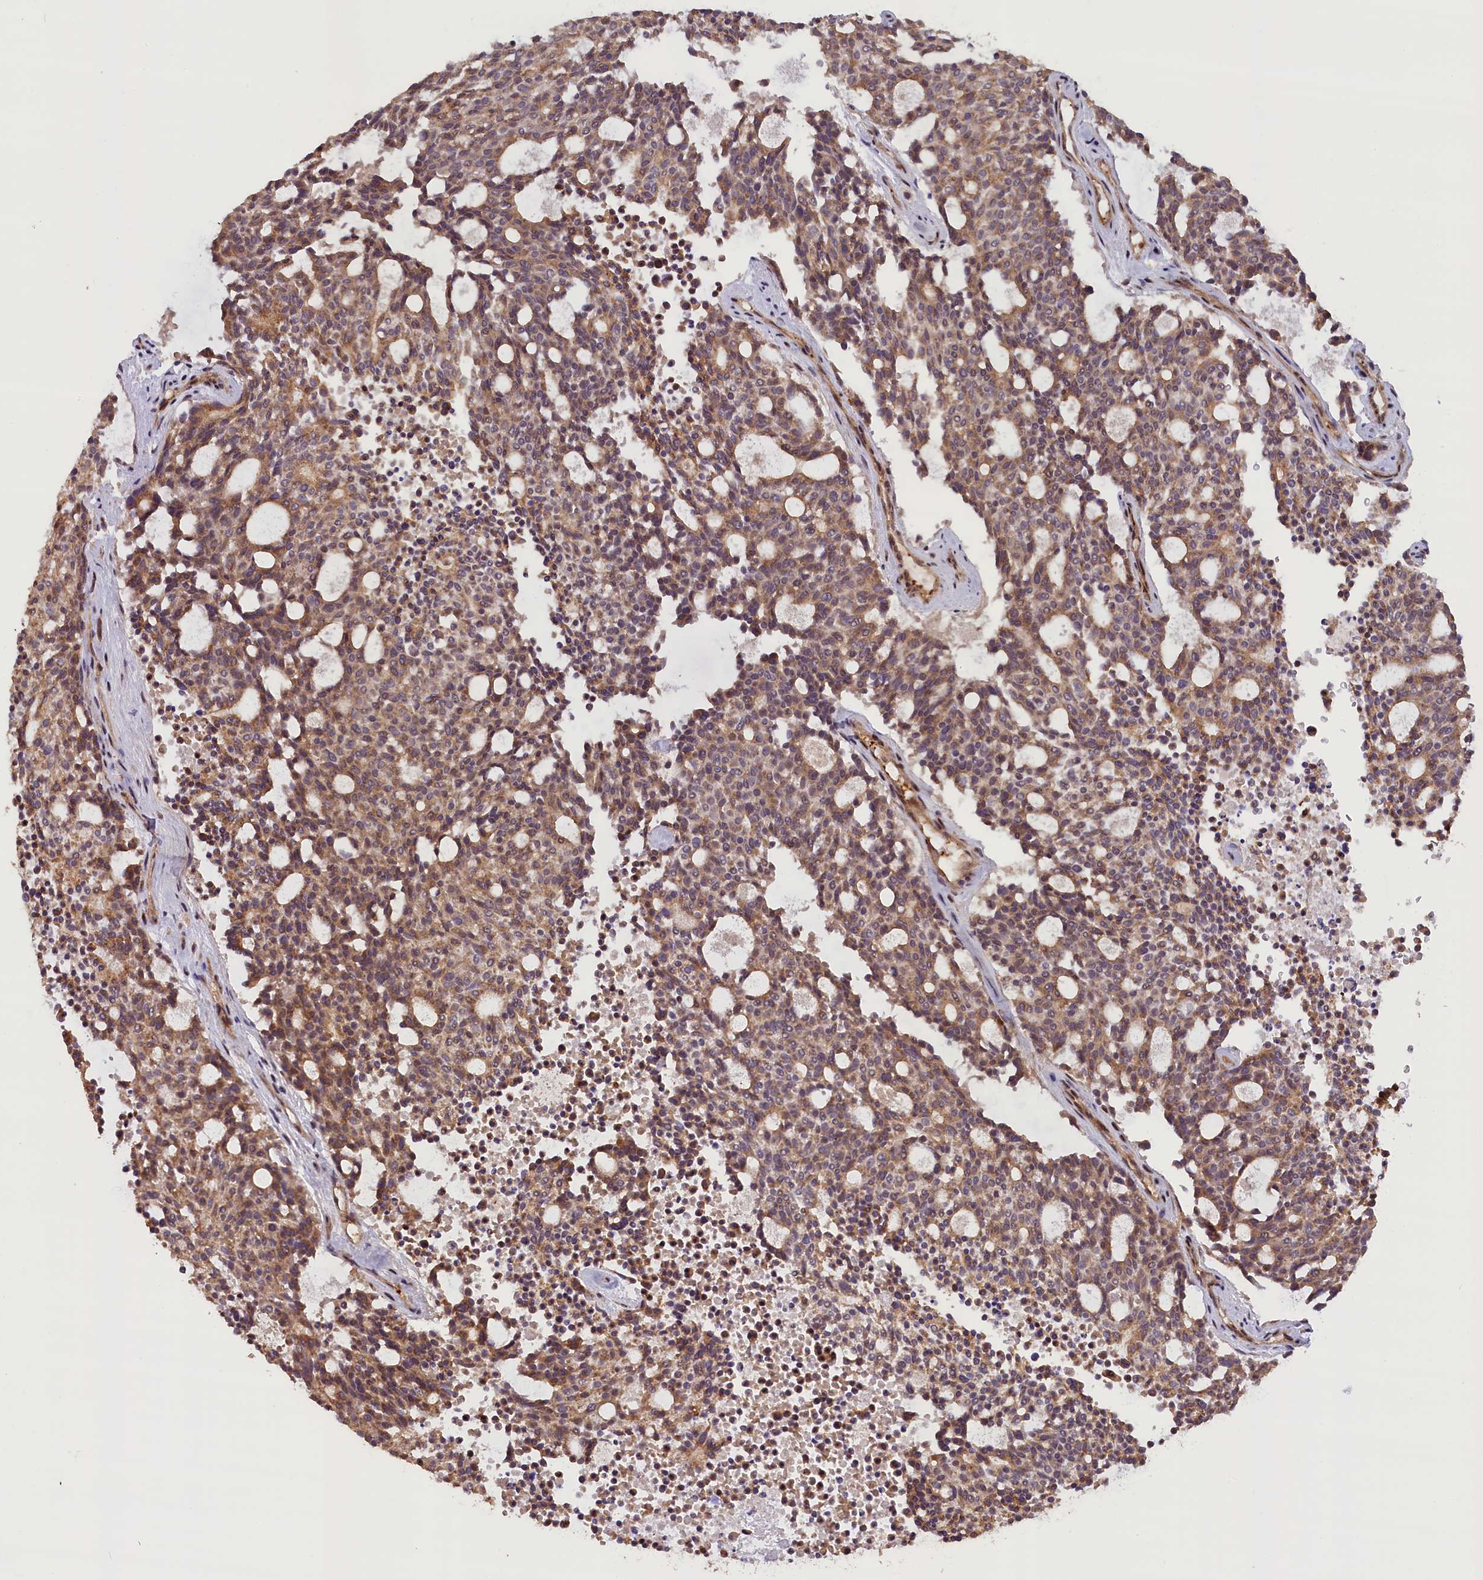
{"staining": {"intensity": "moderate", "quantity": ">75%", "location": "cytoplasmic/membranous"}, "tissue": "carcinoid", "cell_type": "Tumor cells", "image_type": "cancer", "snomed": [{"axis": "morphology", "description": "Carcinoid, malignant, NOS"}, {"axis": "topography", "description": "Pancreas"}], "caption": "Malignant carcinoid stained for a protein shows moderate cytoplasmic/membranous positivity in tumor cells.", "gene": "FUZ", "patient": {"sex": "female", "age": 54}}